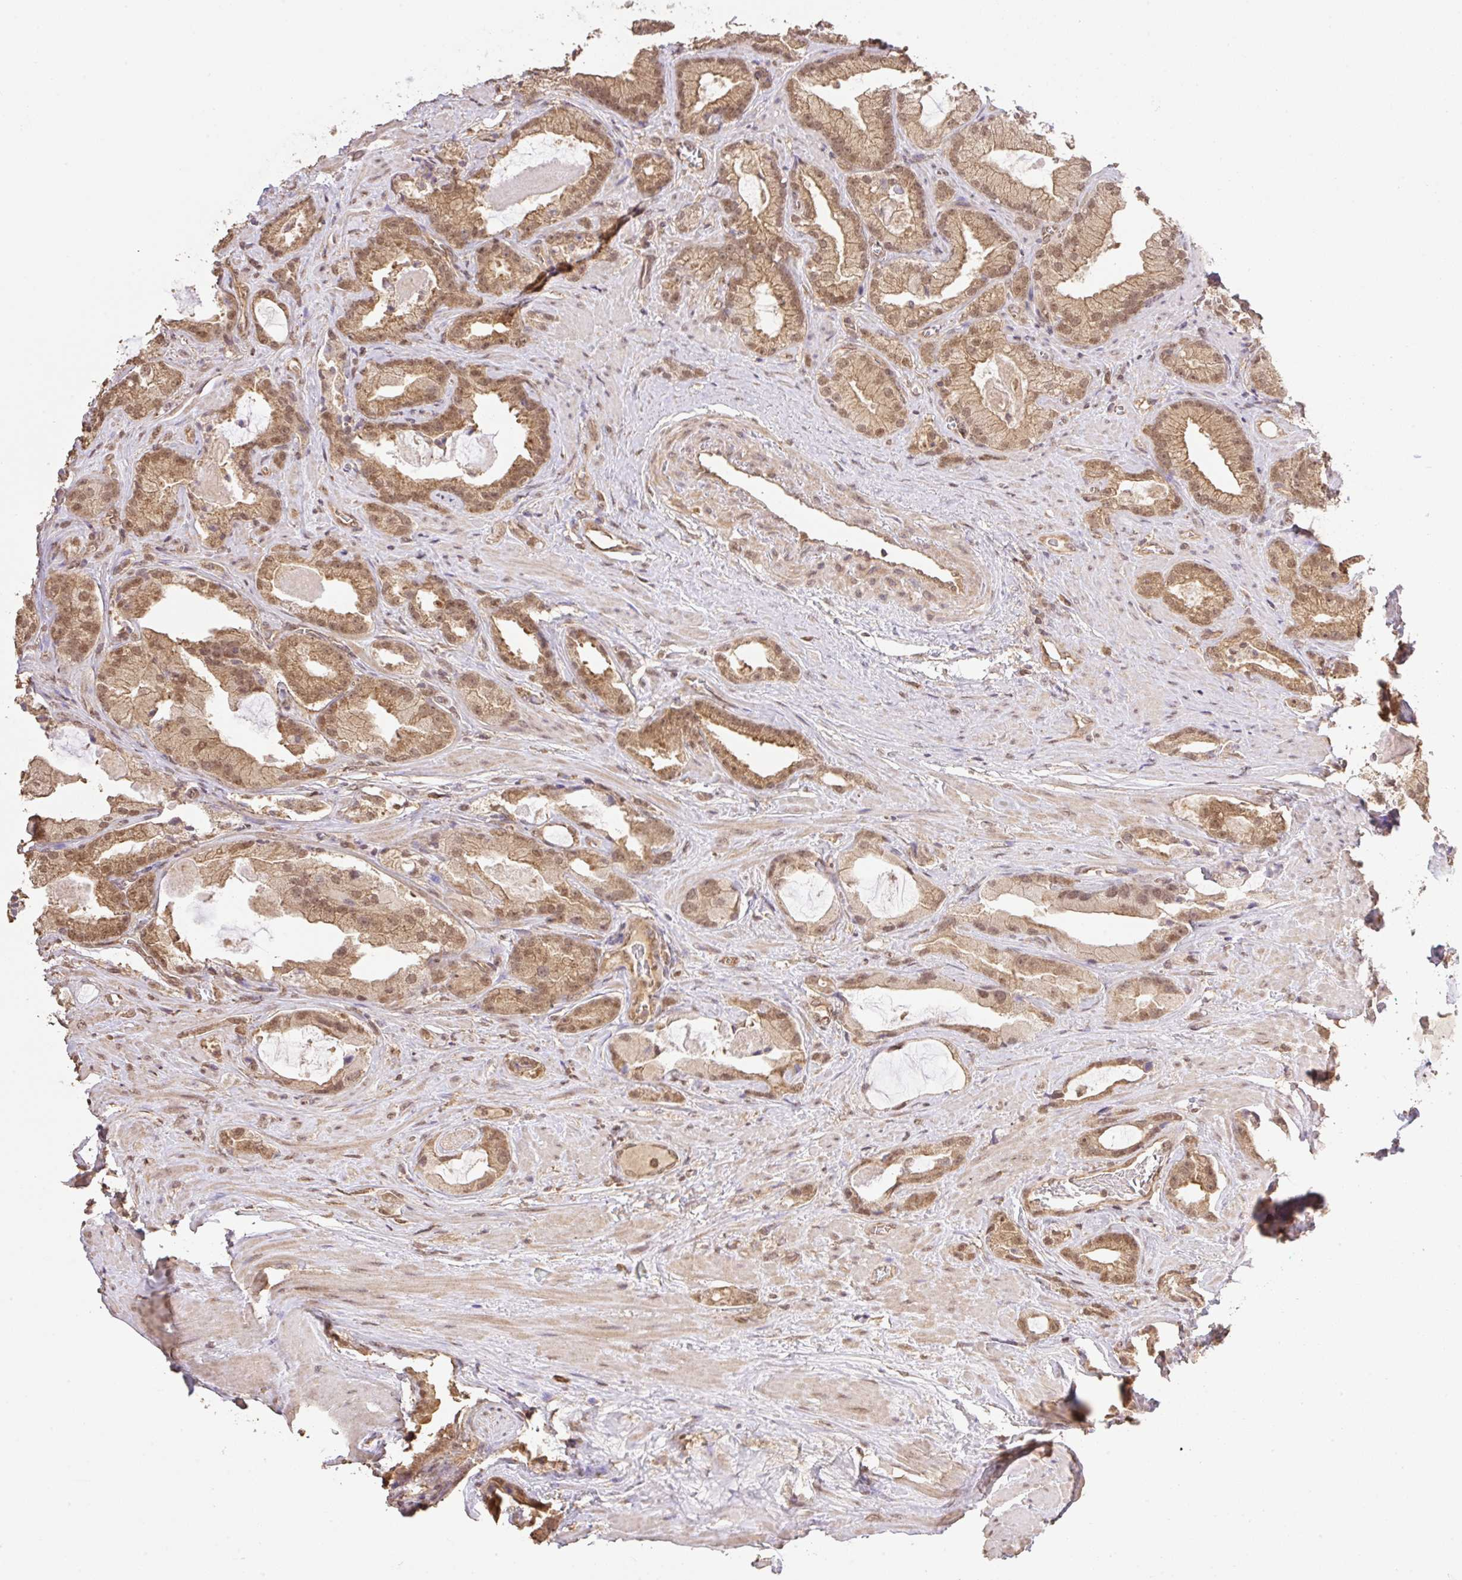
{"staining": {"intensity": "moderate", "quantity": ">75%", "location": "cytoplasmic/membranous,nuclear"}, "tissue": "prostate cancer", "cell_type": "Tumor cells", "image_type": "cancer", "snomed": [{"axis": "morphology", "description": "Adenocarcinoma, High grade"}, {"axis": "topography", "description": "Prostate"}], "caption": "A brown stain highlights moderate cytoplasmic/membranous and nuclear expression of a protein in adenocarcinoma (high-grade) (prostate) tumor cells. (IHC, brightfield microscopy, high magnification).", "gene": "VPS25", "patient": {"sex": "male", "age": 68}}